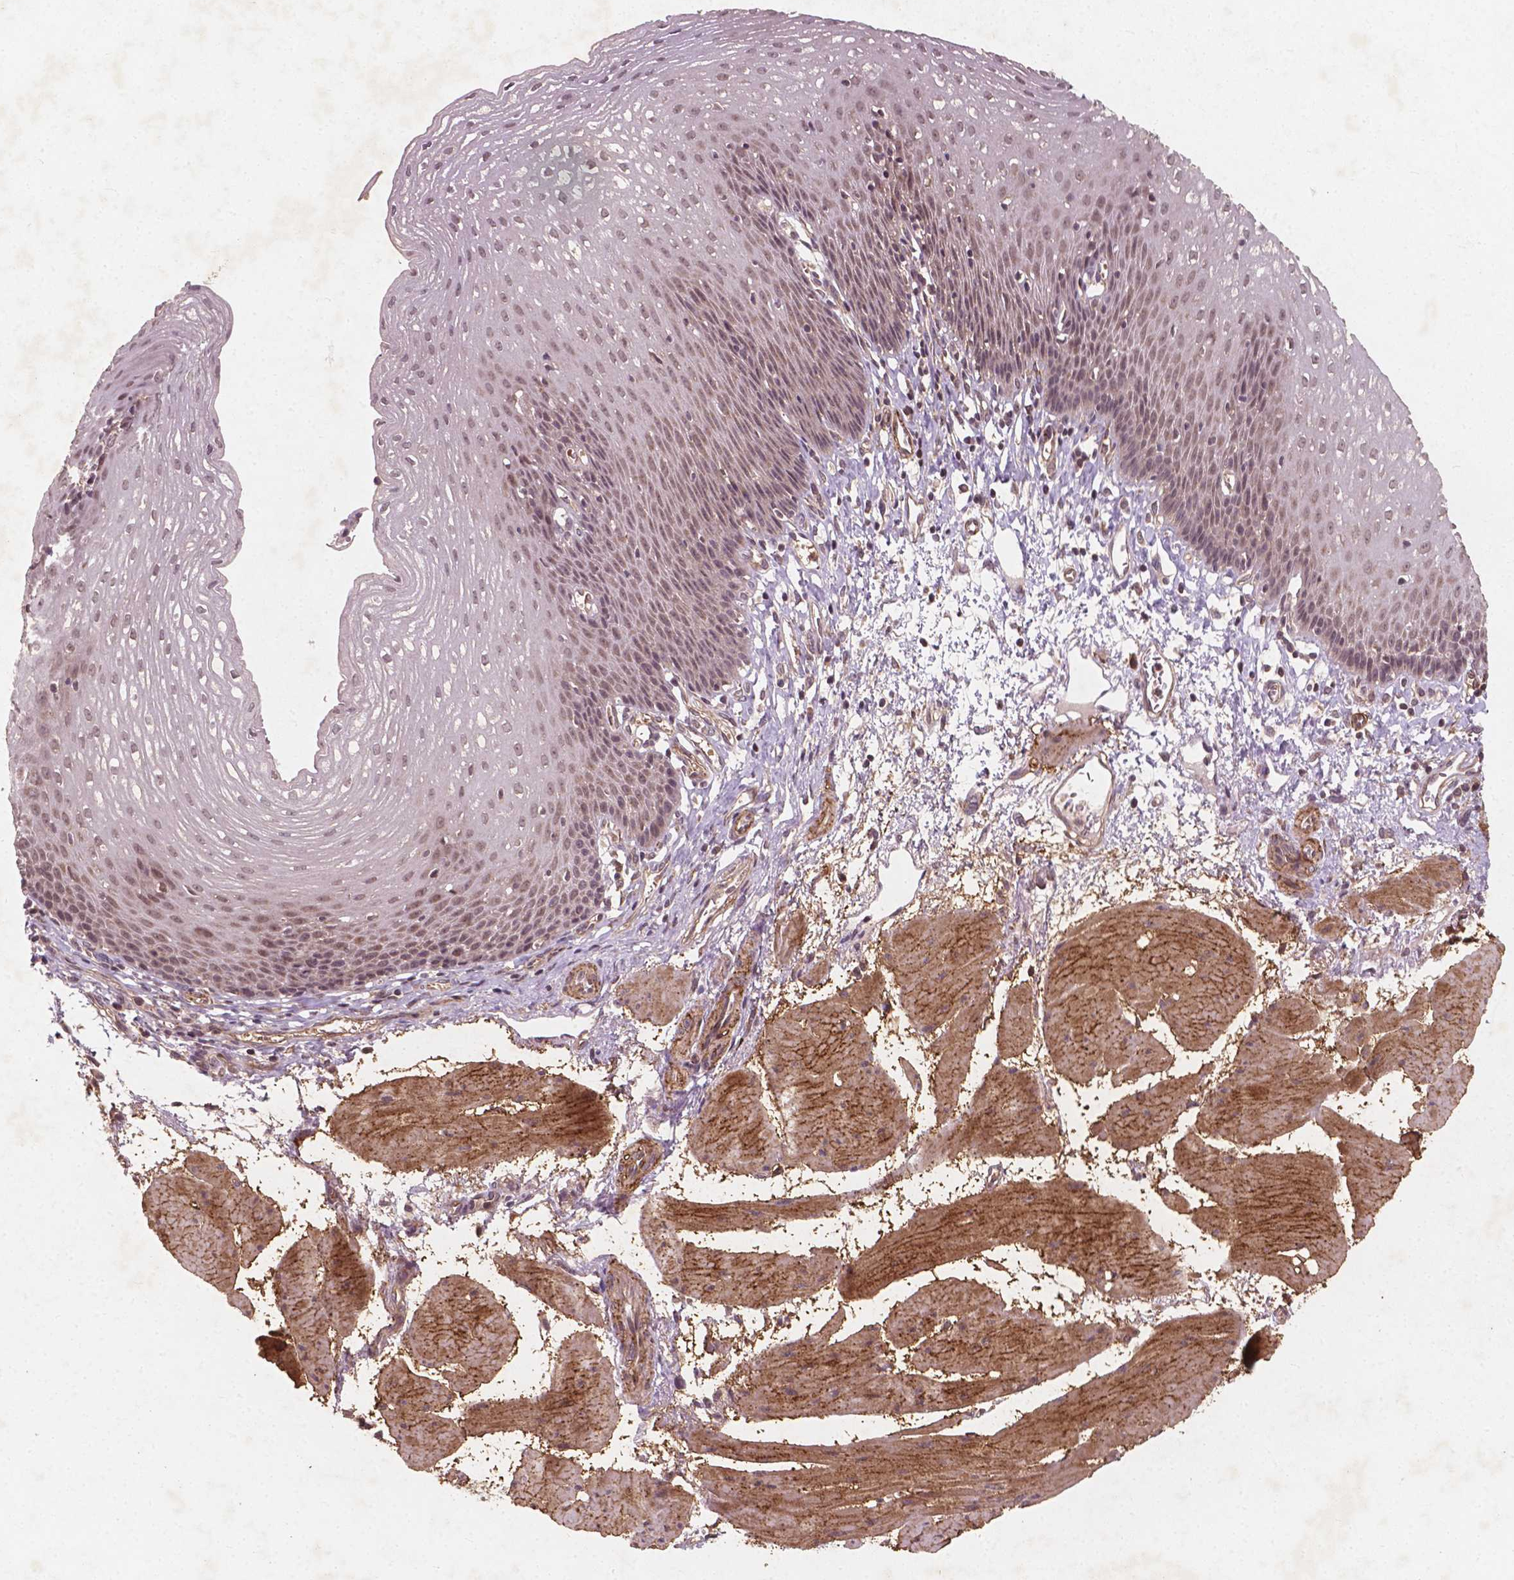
{"staining": {"intensity": "weak", "quantity": "25%-75%", "location": "cytoplasmic/membranous,nuclear"}, "tissue": "esophagus", "cell_type": "Squamous epithelial cells", "image_type": "normal", "snomed": [{"axis": "morphology", "description": "Normal tissue, NOS"}, {"axis": "topography", "description": "Esophagus"}], "caption": "The image exhibits immunohistochemical staining of unremarkable esophagus. There is weak cytoplasmic/membranous,nuclear staining is identified in about 25%-75% of squamous epithelial cells.", "gene": "CYFIP1", "patient": {"sex": "female", "age": 64}}